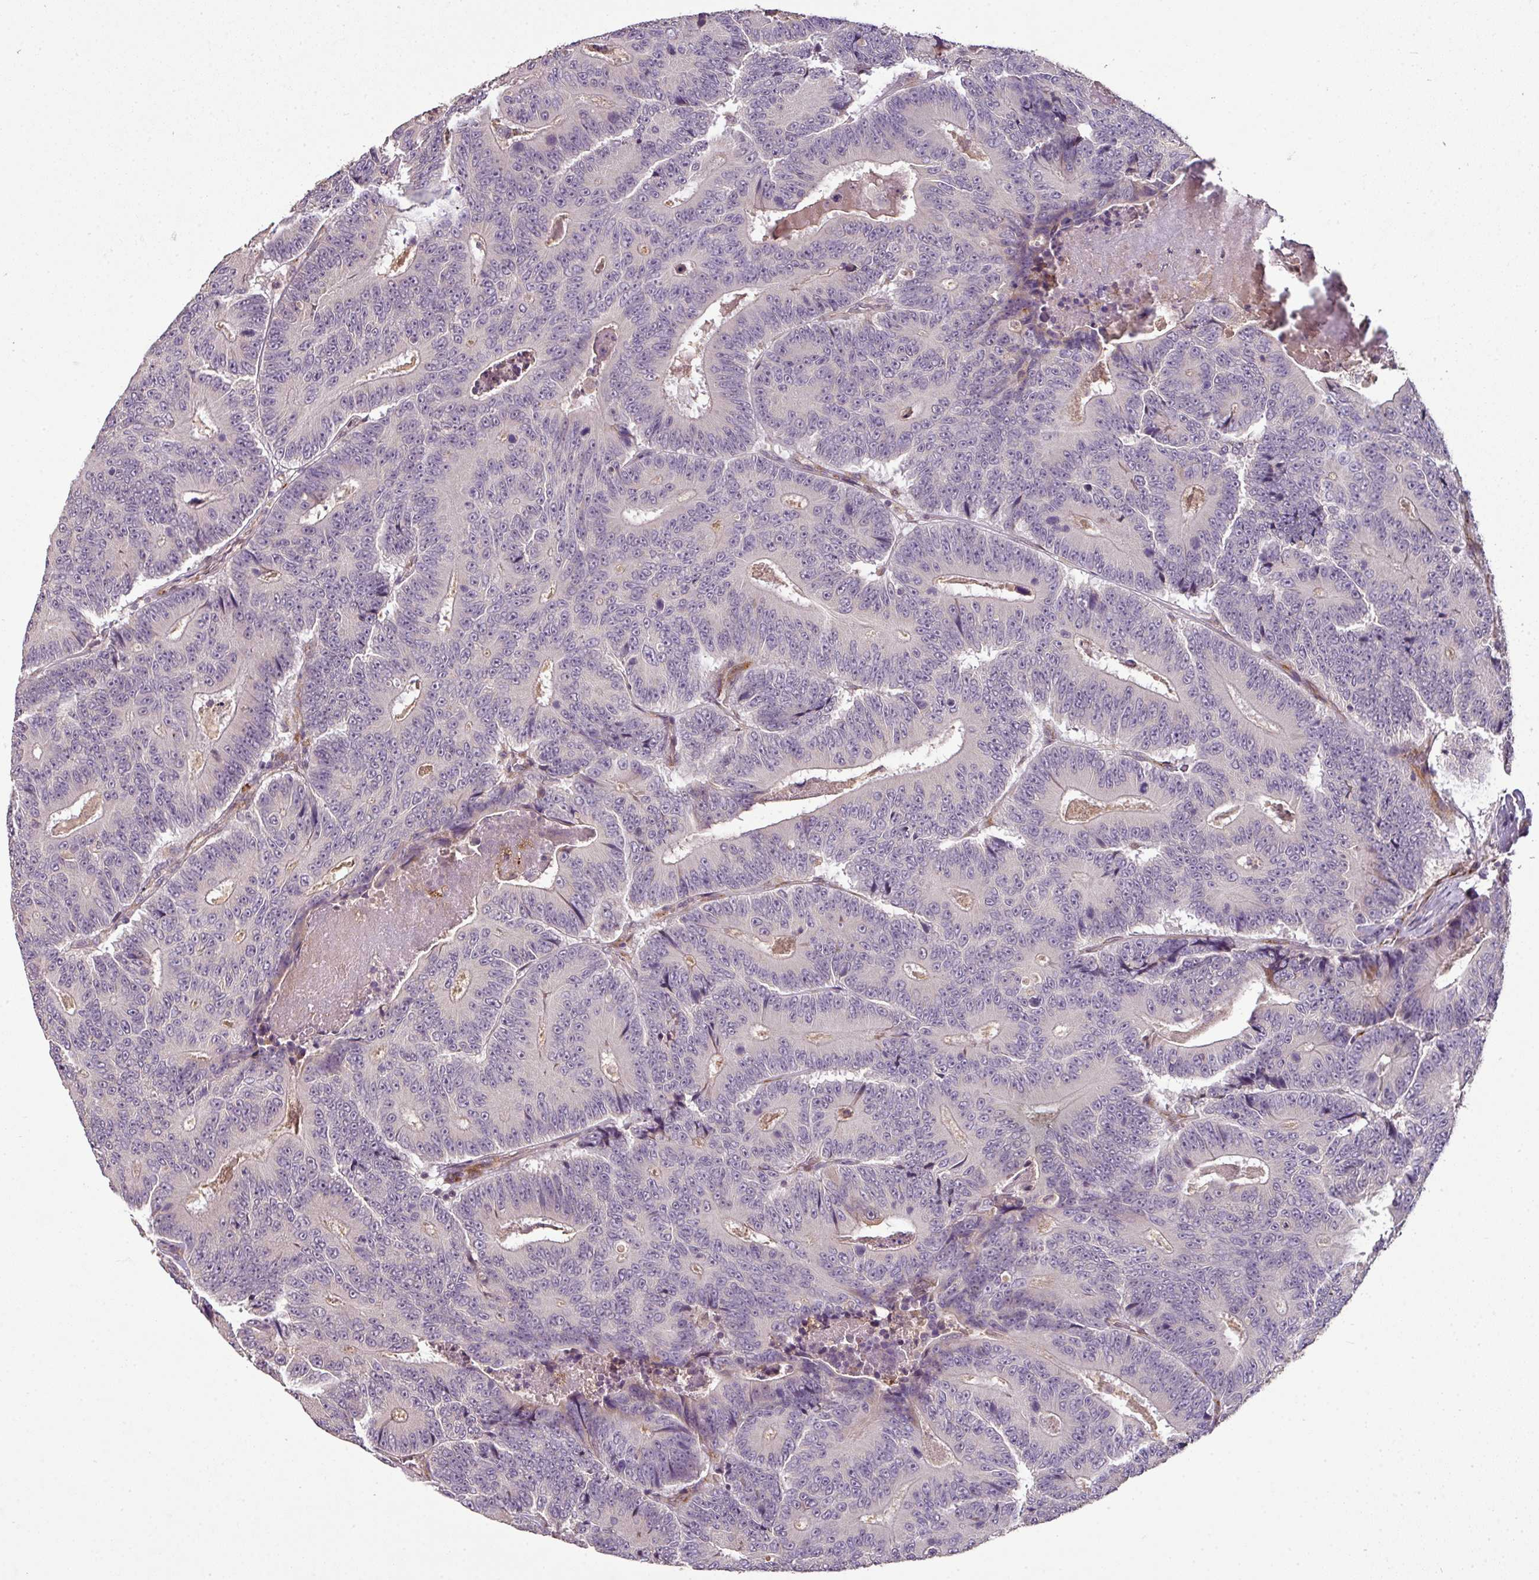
{"staining": {"intensity": "negative", "quantity": "none", "location": "none"}, "tissue": "colorectal cancer", "cell_type": "Tumor cells", "image_type": "cancer", "snomed": [{"axis": "morphology", "description": "Adenocarcinoma, NOS"}, {"axis": "topography", "description": "Colon"}], "caption": "Immunohistochemistry of human colorectal cancer displays no positivity in tumor cells. (Immunohistochemistry, brightfield microscopy, high magnification).", "gene": "SPCS3", "patient": {"sex": "male", "age": 83}}